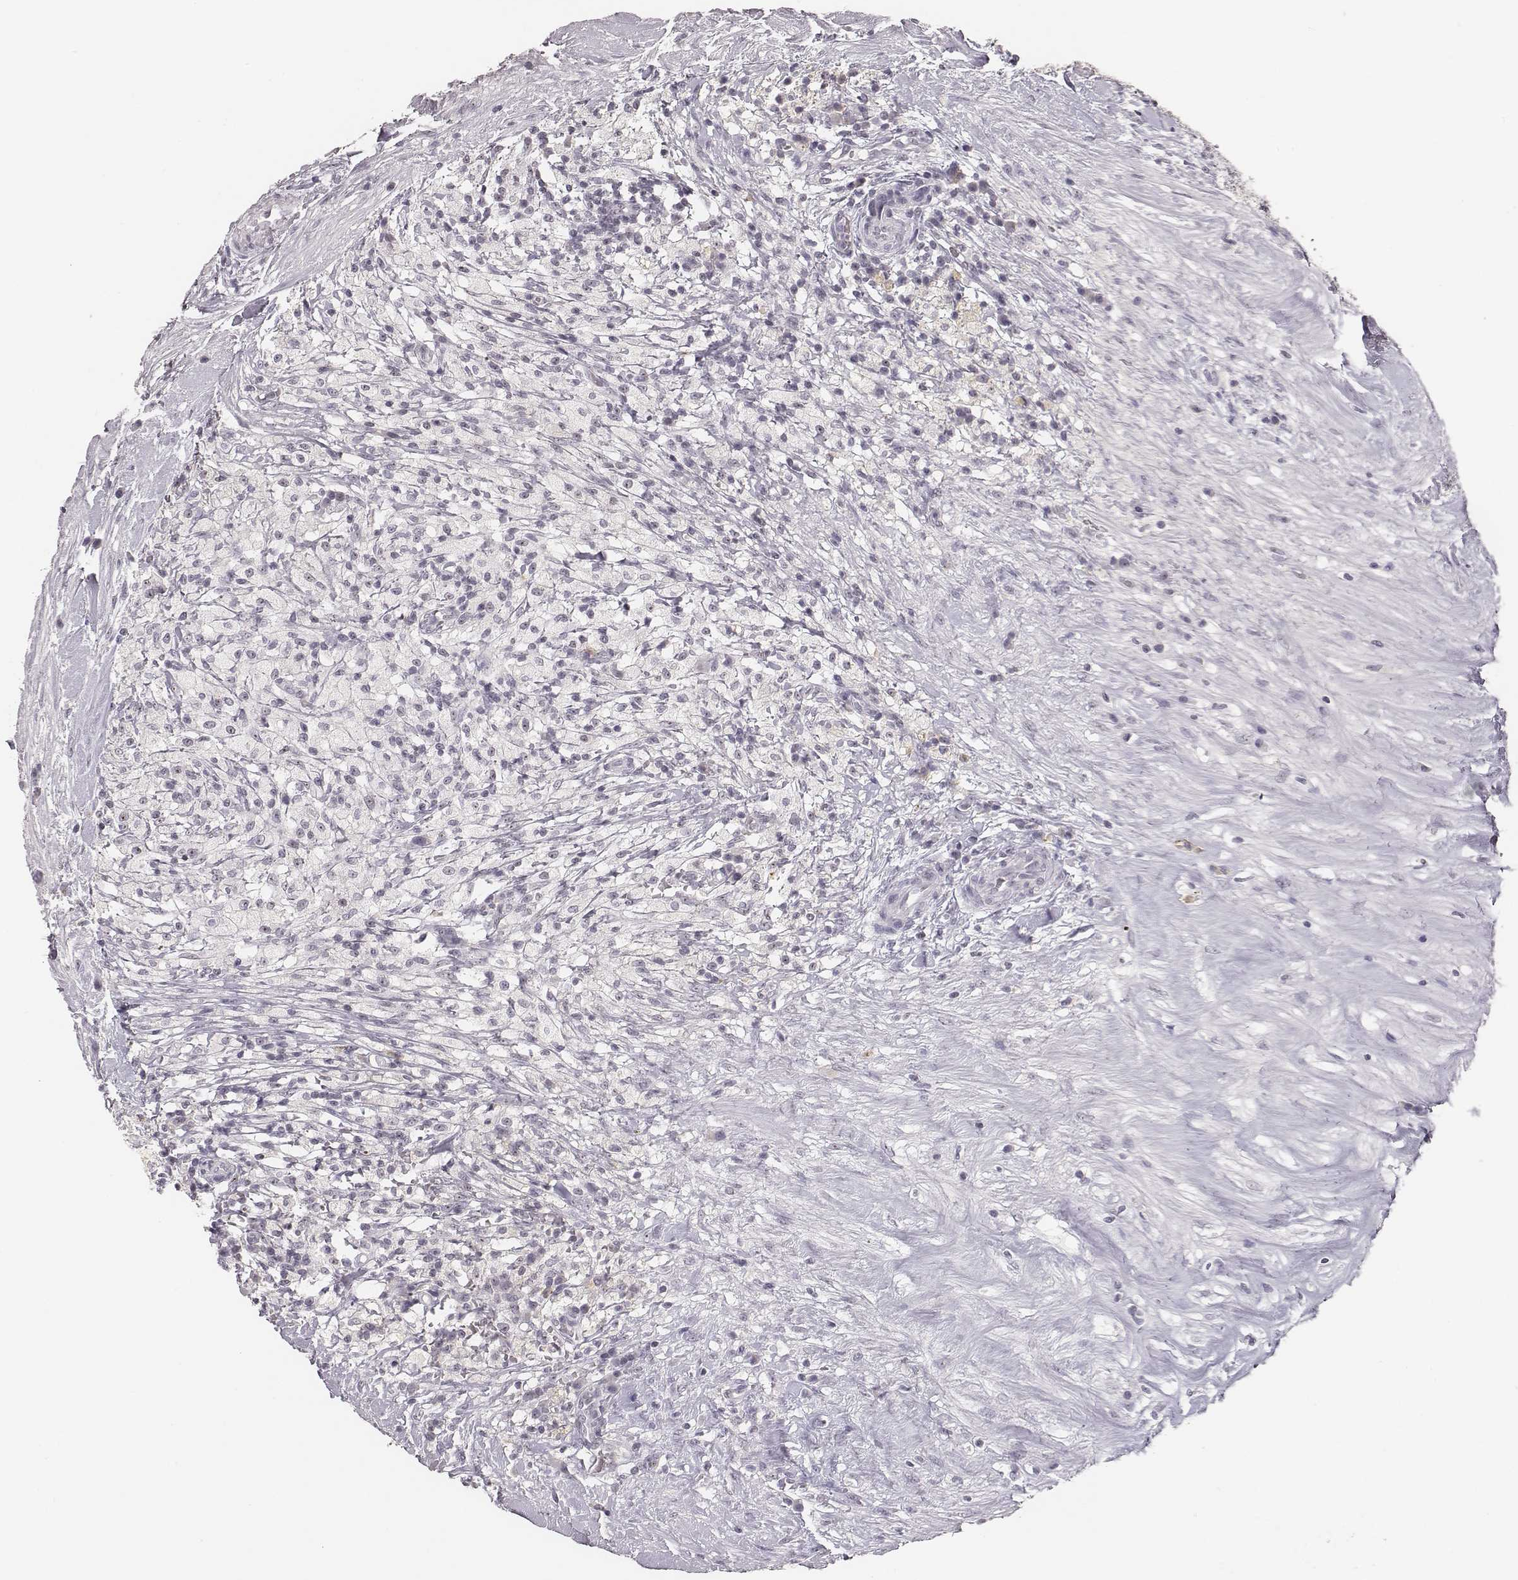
{"staining": {"intensity": "negative", "quantity": "none", "location": "none"}, "tissue": "testis cancer", "cell_type": "Tumor cells", "image_type": "cancer", "snomed": [{"axis": "morphology", "description": "Necrosis, NOS"}, {"axis": "morphology", "description": "Carcinoma, Embryonal, NOS"}, {"axis": "topography", "description": "Testis"}], "caption": "High magnification brightfield microscopy of testis cancer (embryonal carcinoma) stained with DAB (3,3'-diaminobenzidine) (brown) and counterstained with hematoxylin (blue): tumor cells show no significant positivity.", "gene": "NIFK", "patient": {"sex": "male", "age": 19}}